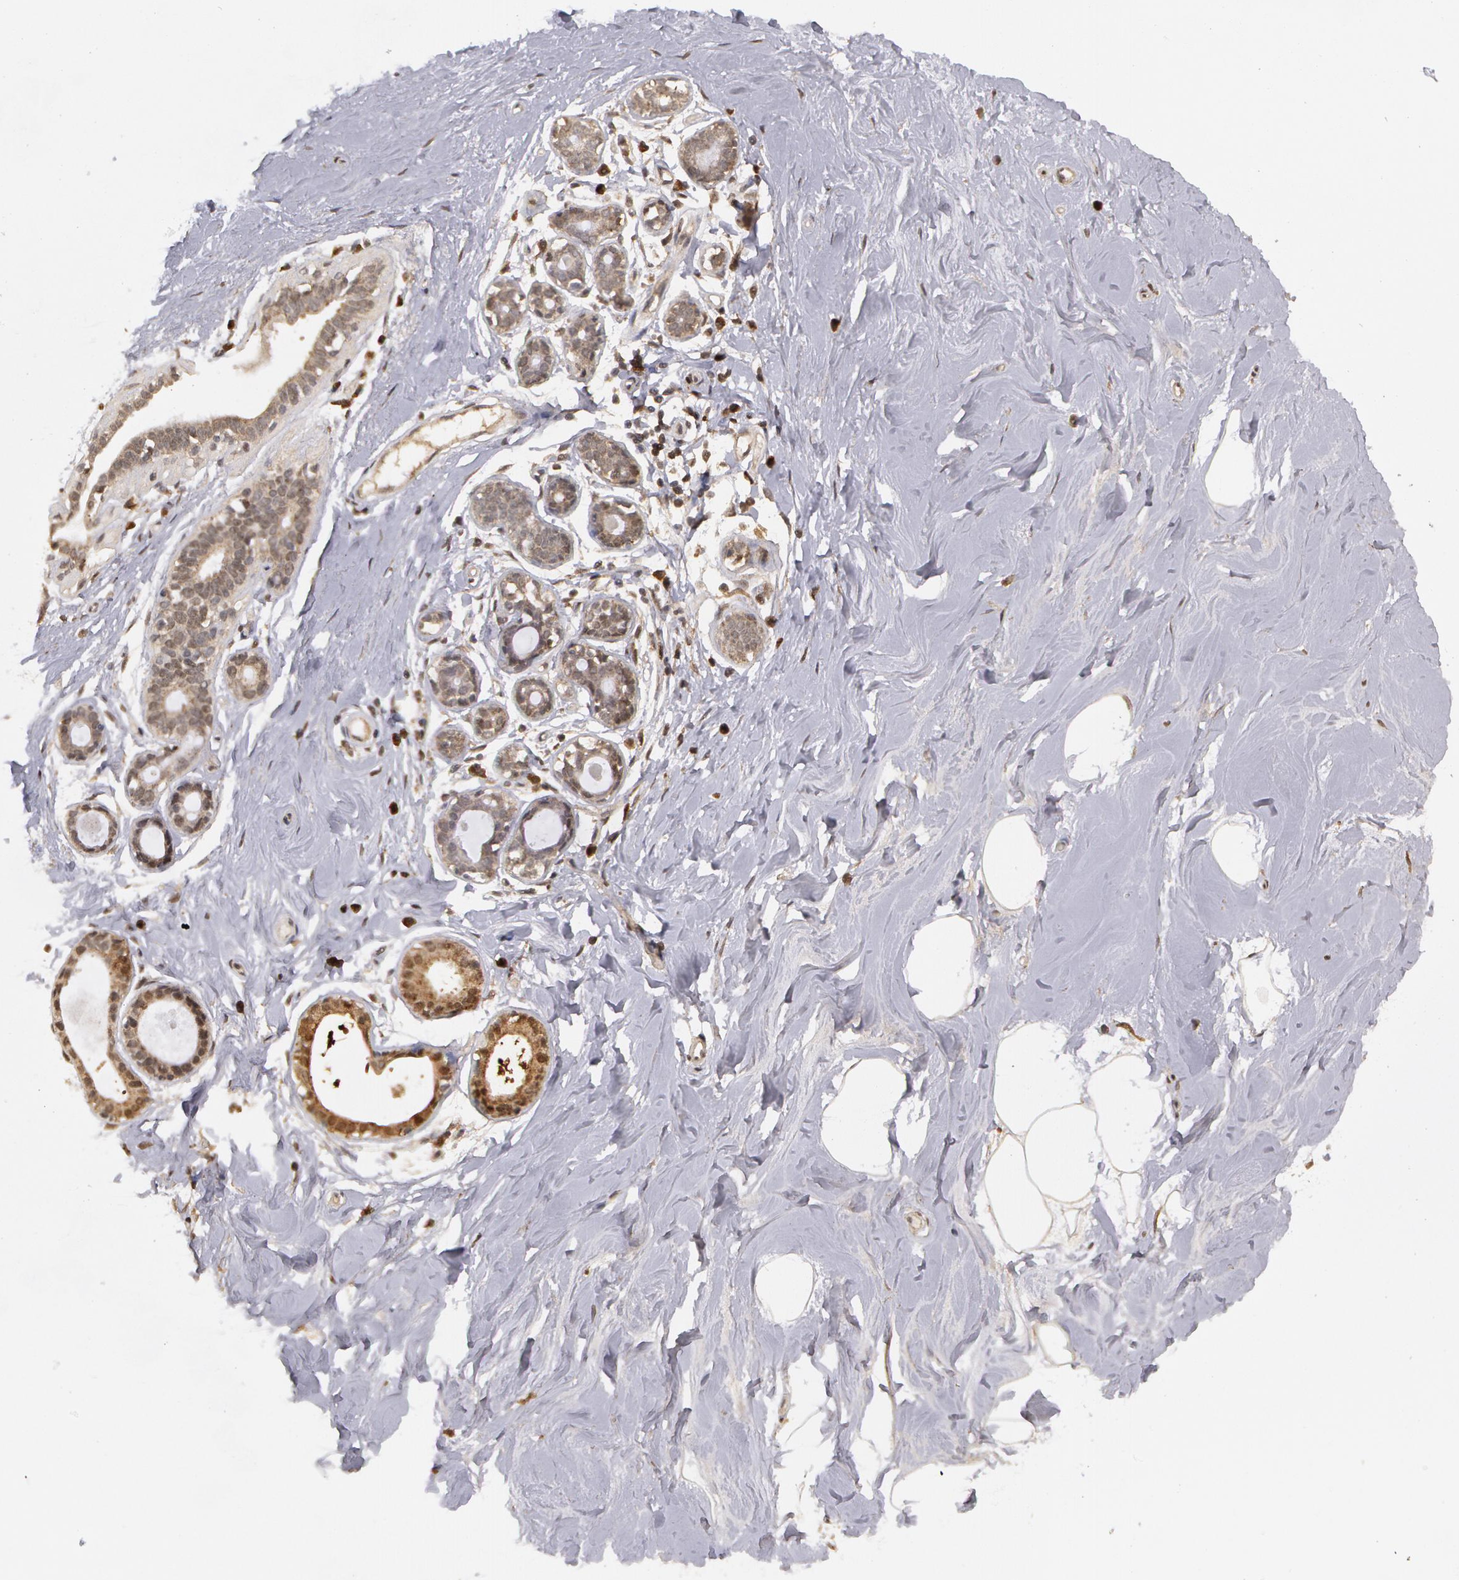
{"staining": {"intensity": "weak", "quantity": ">75%", "location": "cytoplasmic/membranous"}, "tissue": "adipose tissue", "cell_type": "Adipocytes", "image_type": "normal", "snomed": [{"axis": "morphology", "description": "Normal tissue, NOS"}, {"axis": "topography", "description": "Breast"}], "caption": "Protein staining of normal adipose tissue displays weak cytoplasmic/membranous staining in approximately >75% of adipocytes. Nuclei are stained in blue.", "gene": "GLIS1", "patient": {"sex": "female", "age": 44}}